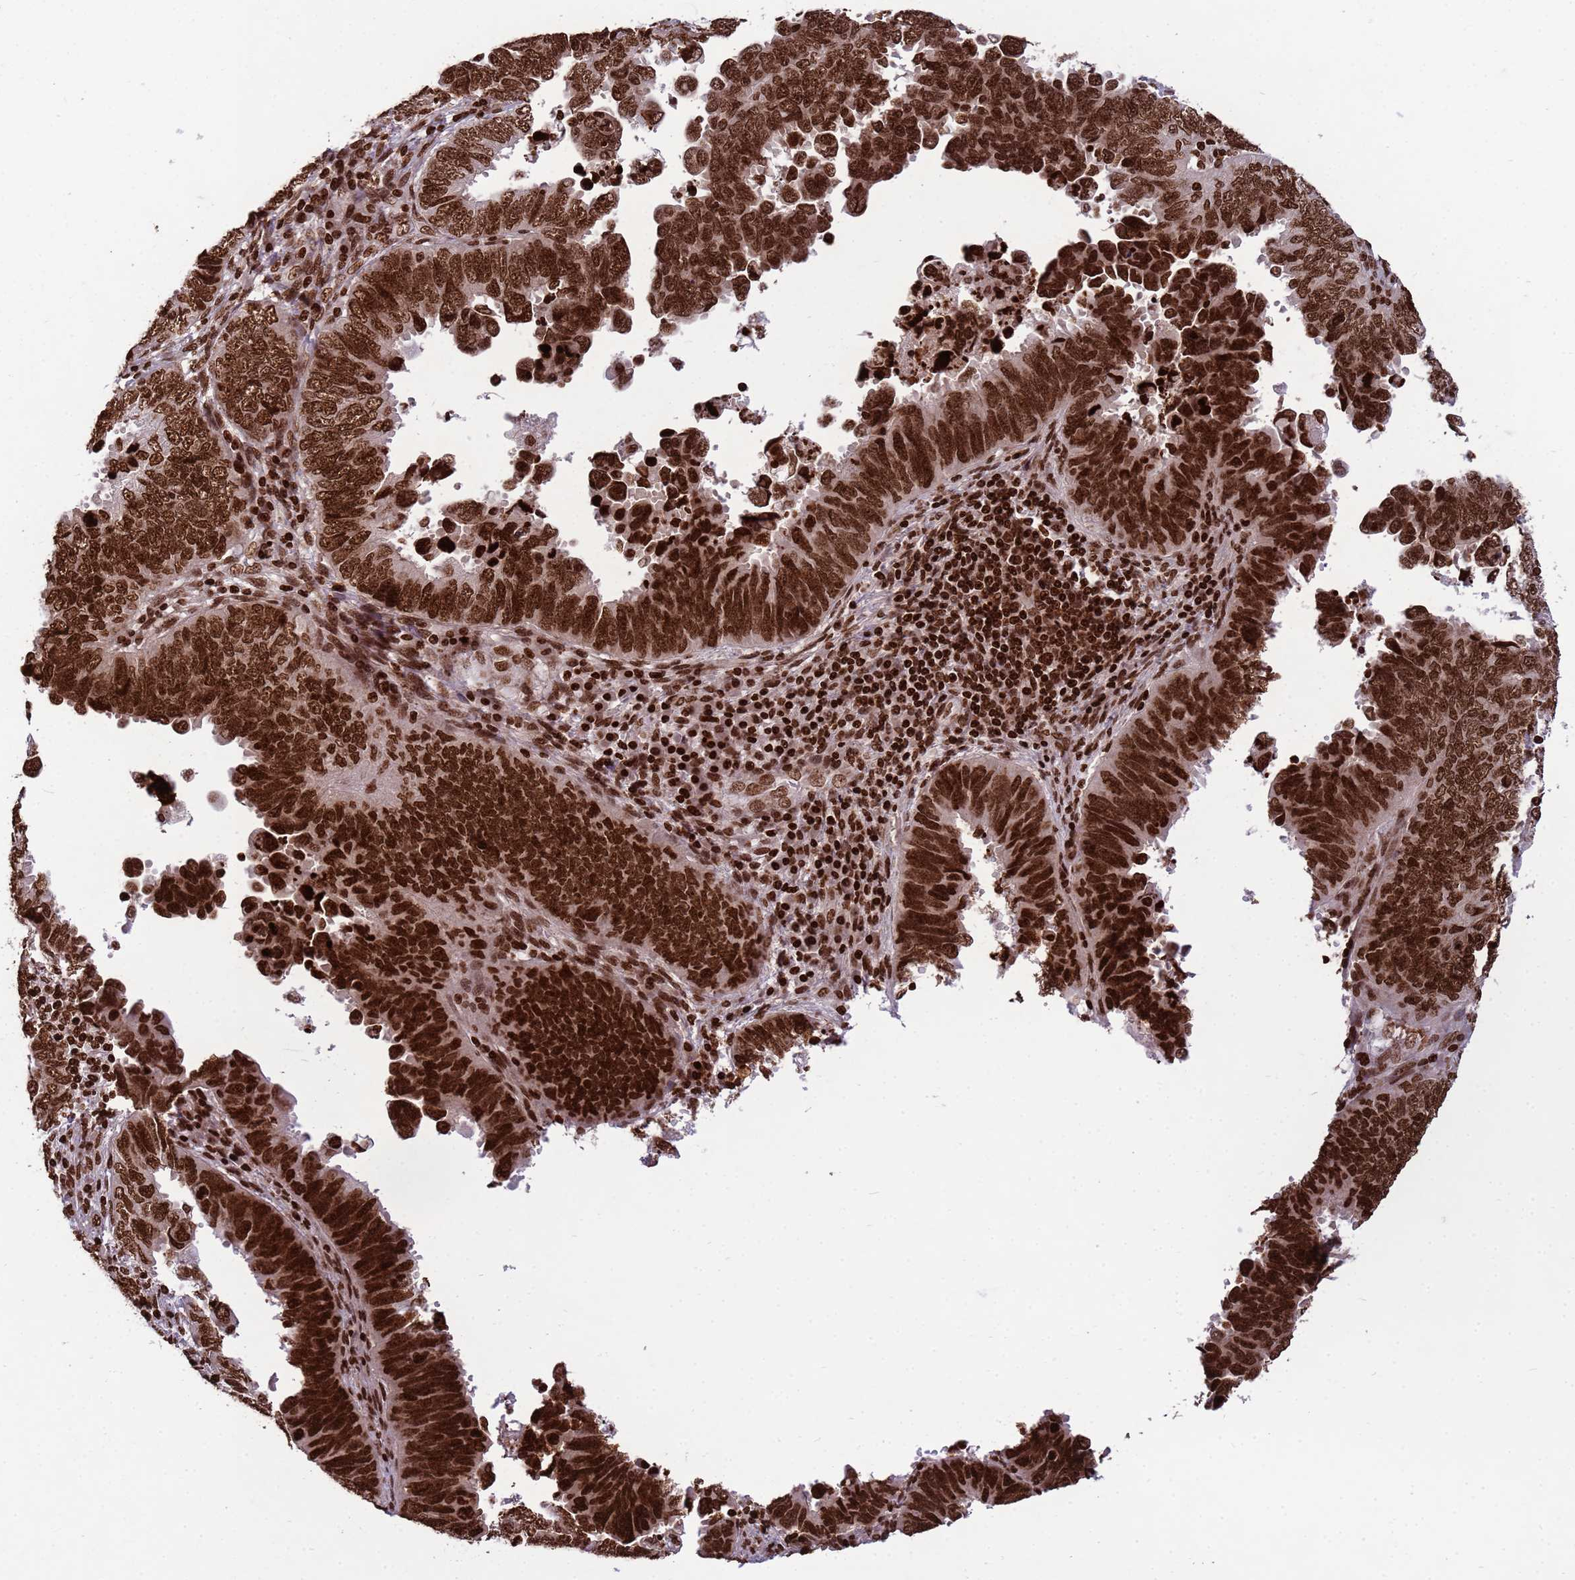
{"staining": {"intensity": "strong", "quantity": ">75%", "location": "nuclear"}, "tissue": "endometrial cancer", "cell_type": "Tumor cells", "image_type": "cancer", "snomed": [{"axis": "morphology", "description": "Adenocarcinoma, NOS"}, {"axis": "topography", "description": "Endometrium"}], "caption": "A brown stain shows strong nuclear positivity of a protein in human adenocarcinoma (endometrial) tumor cells.", "gene": "H3-3B", "patient": {"sex": "female", "age": 79}}